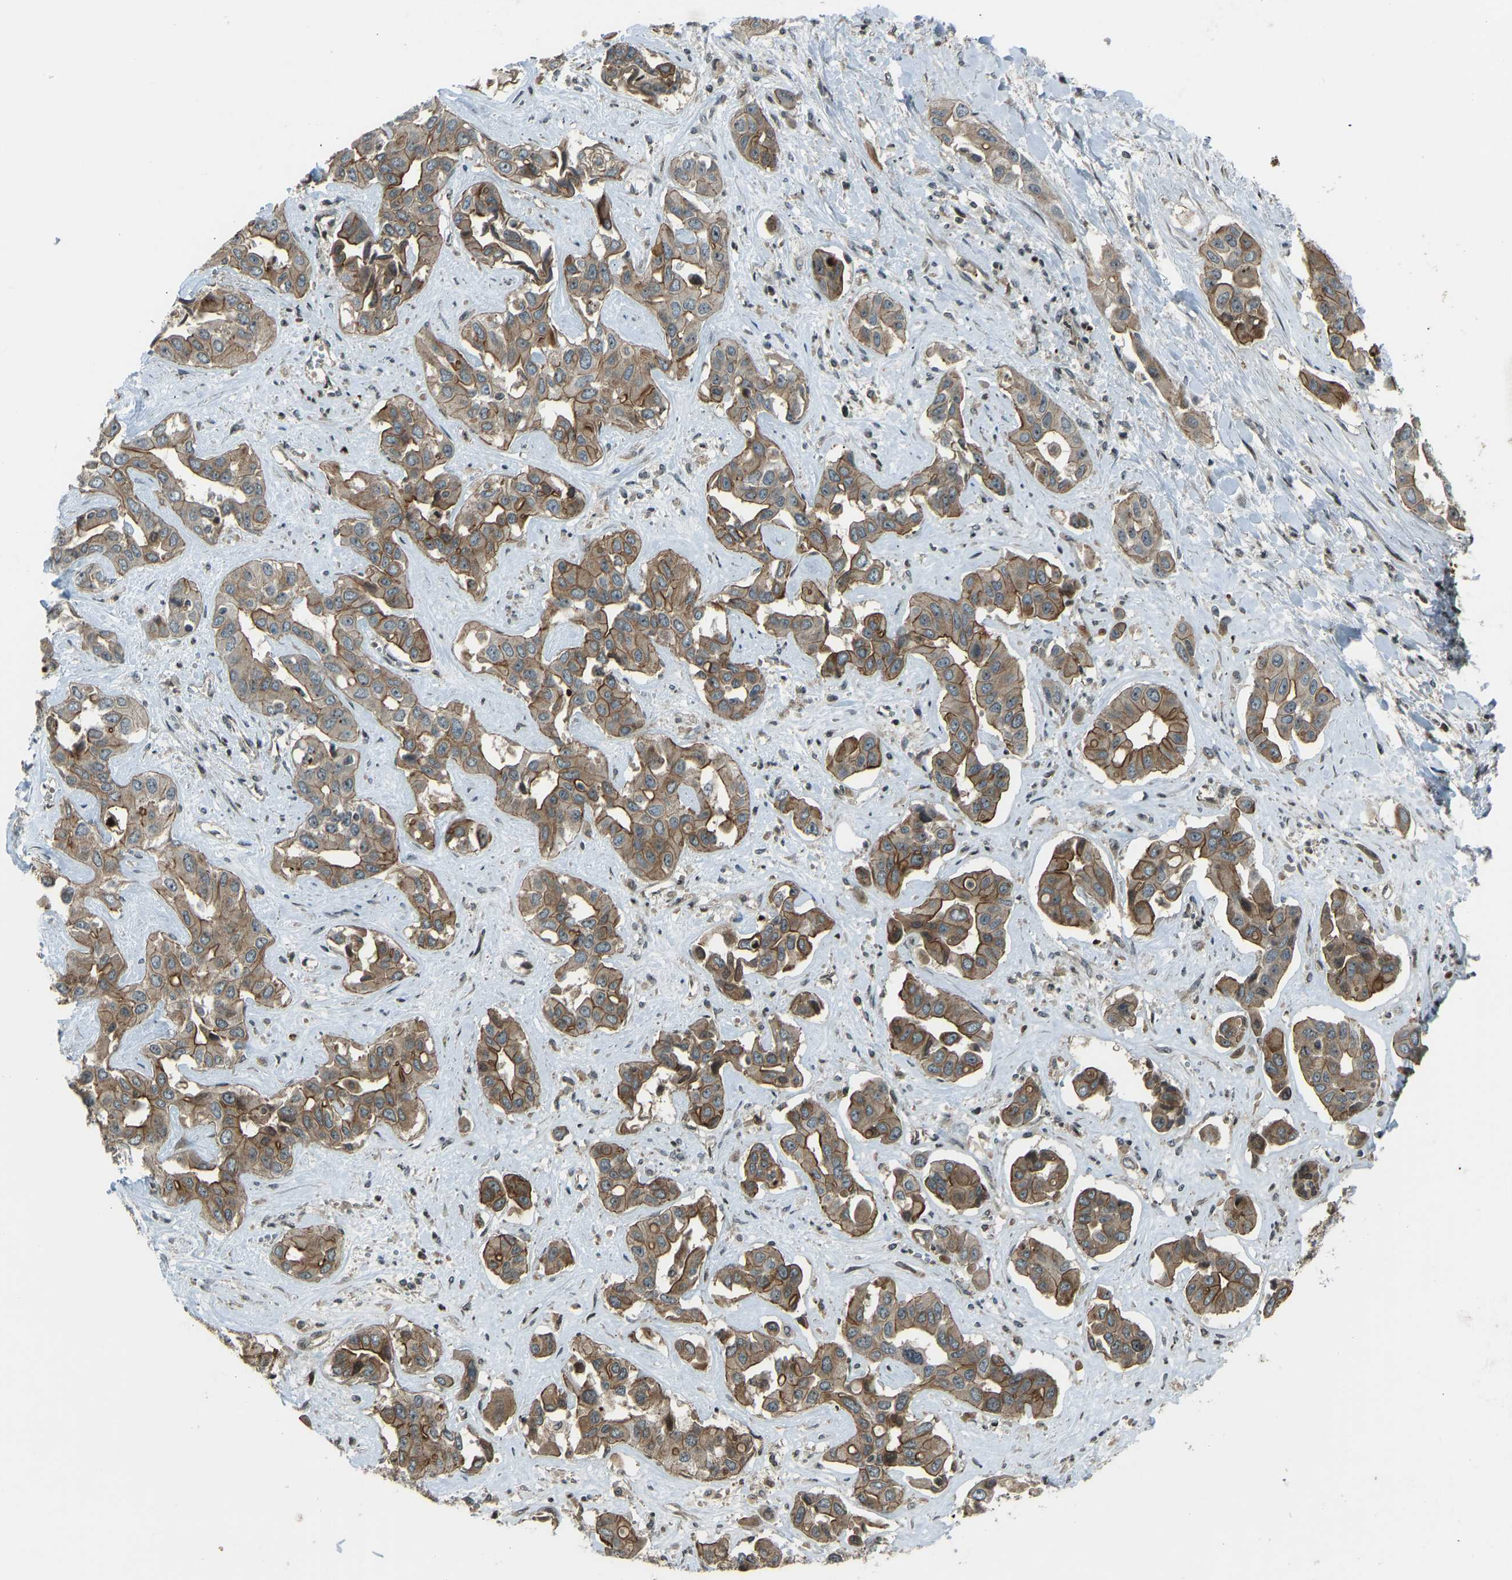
{"staining": {"intensity": "moderate", "quantity": ">75%", "location": "cytoplasmic/membranous"}, "tissue": "liver cancer", "cell_type": "Tumor cells", "image_type": "cancer", "snomed": [{"axis": "morphology", "description": "Cholangiocarcinoma"}, {"axis": "topography", "description": "Liver"}], "caption": "A brown stain shows moderate cytoplasmic/membranous expression of a protein in liver cancer (cholangiocarcinoma) tumor cells. Using DAB (3,3'-diaminobenzidine) (brown) and hematoxylin (blue) stains, captured at high magnification using brightfield microscopy.", "gene": "SVOPL", "patient": {"sex": "female", "age": 52}}